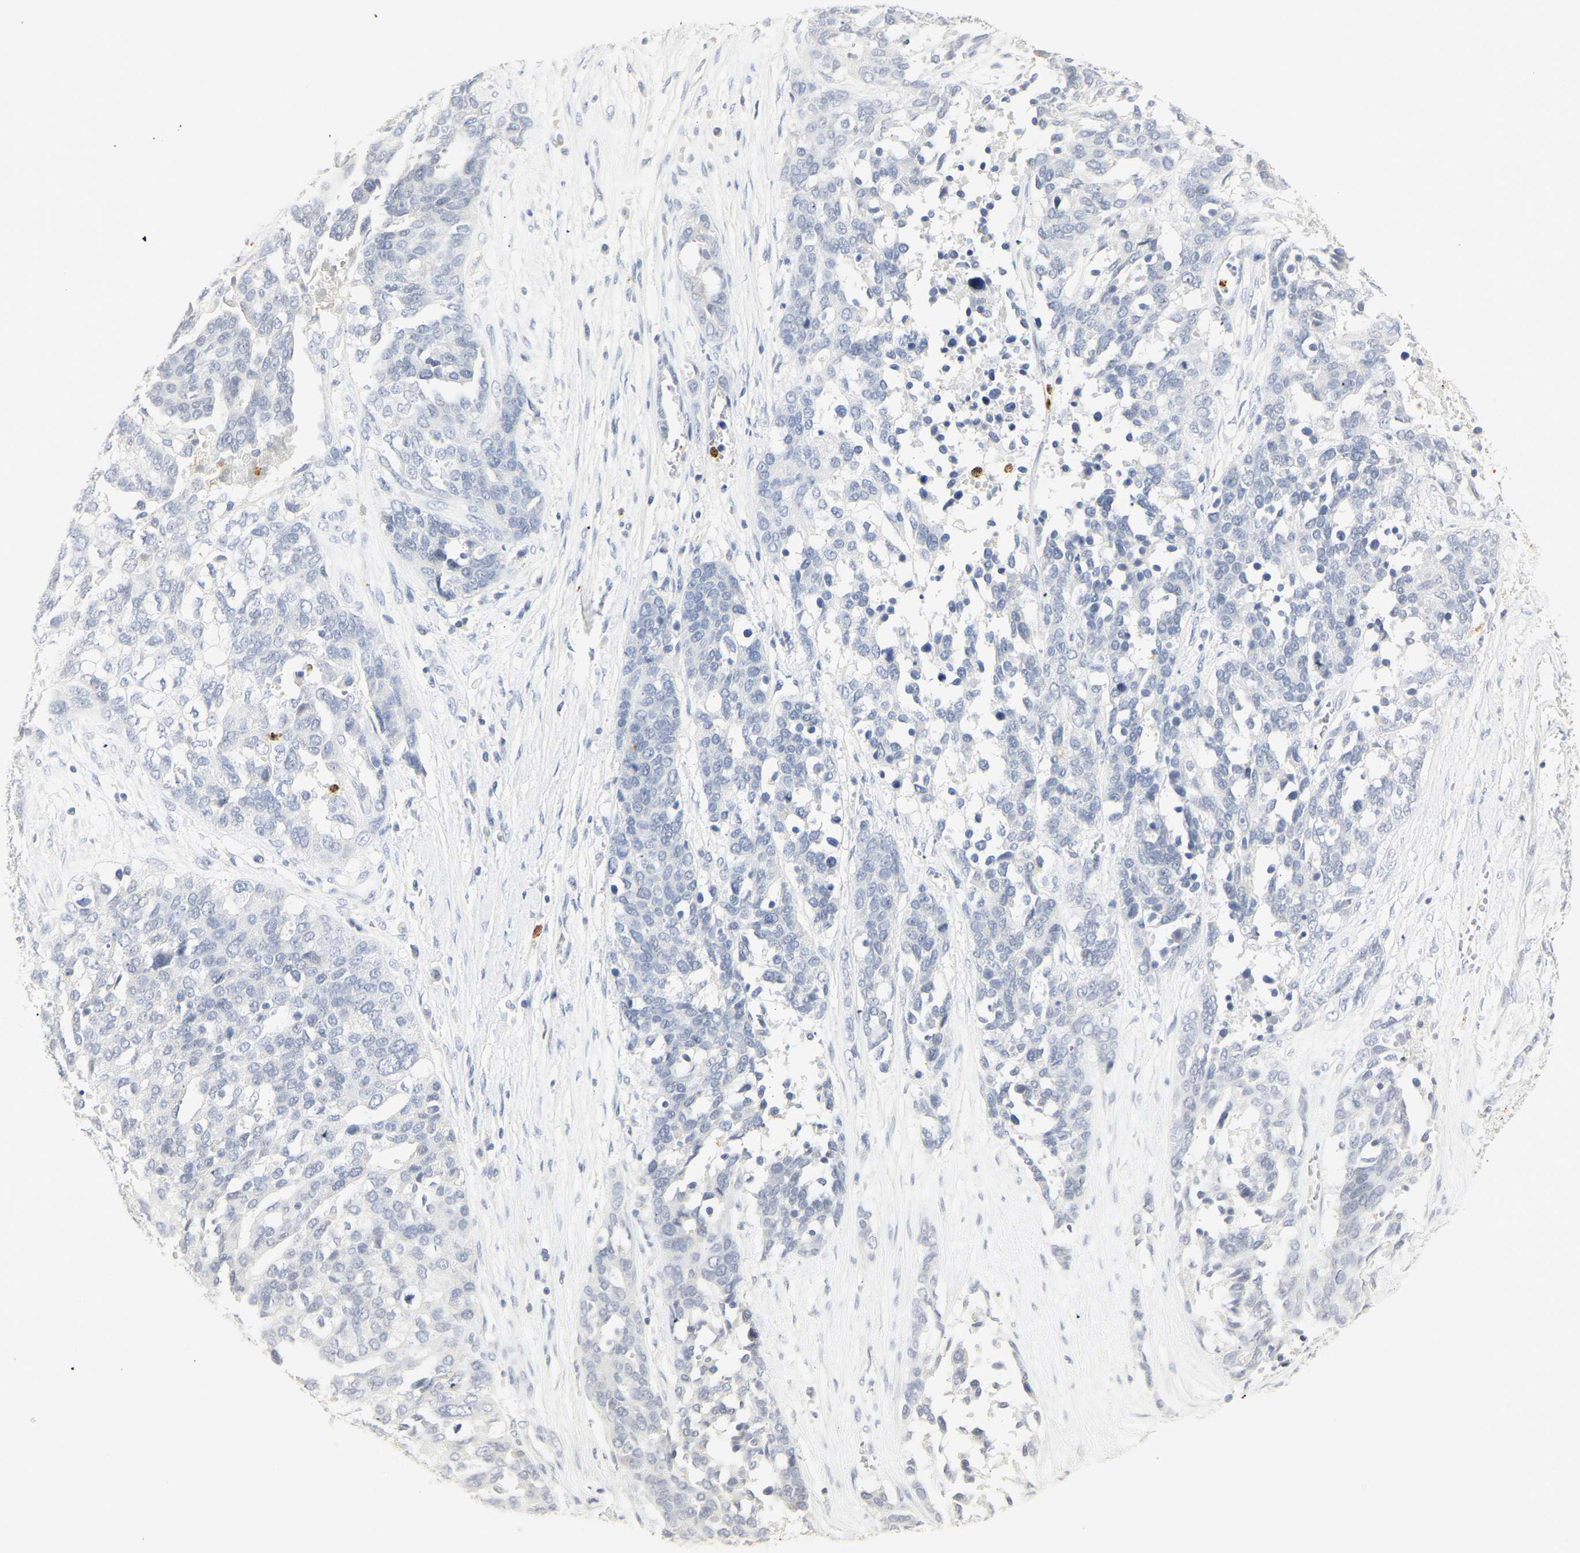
{"staining": {"intensity": "negative", "quantity": "none", "location": "none"}, "tissue": "ovarian cancer", "cell_type": "Tumor cells", "image_type": "cancer", "snomed": [{"axis": "morphology", "description": "Cystadenocarcinoma, serous, NOS"}, {"axis": "topography", "description": "Ovary"}], "caption": "IHC of ovarian cancer displays no positivity in tumor cells.", "gene": "MPO", "patient": {"sex": "female", "age": 44}}